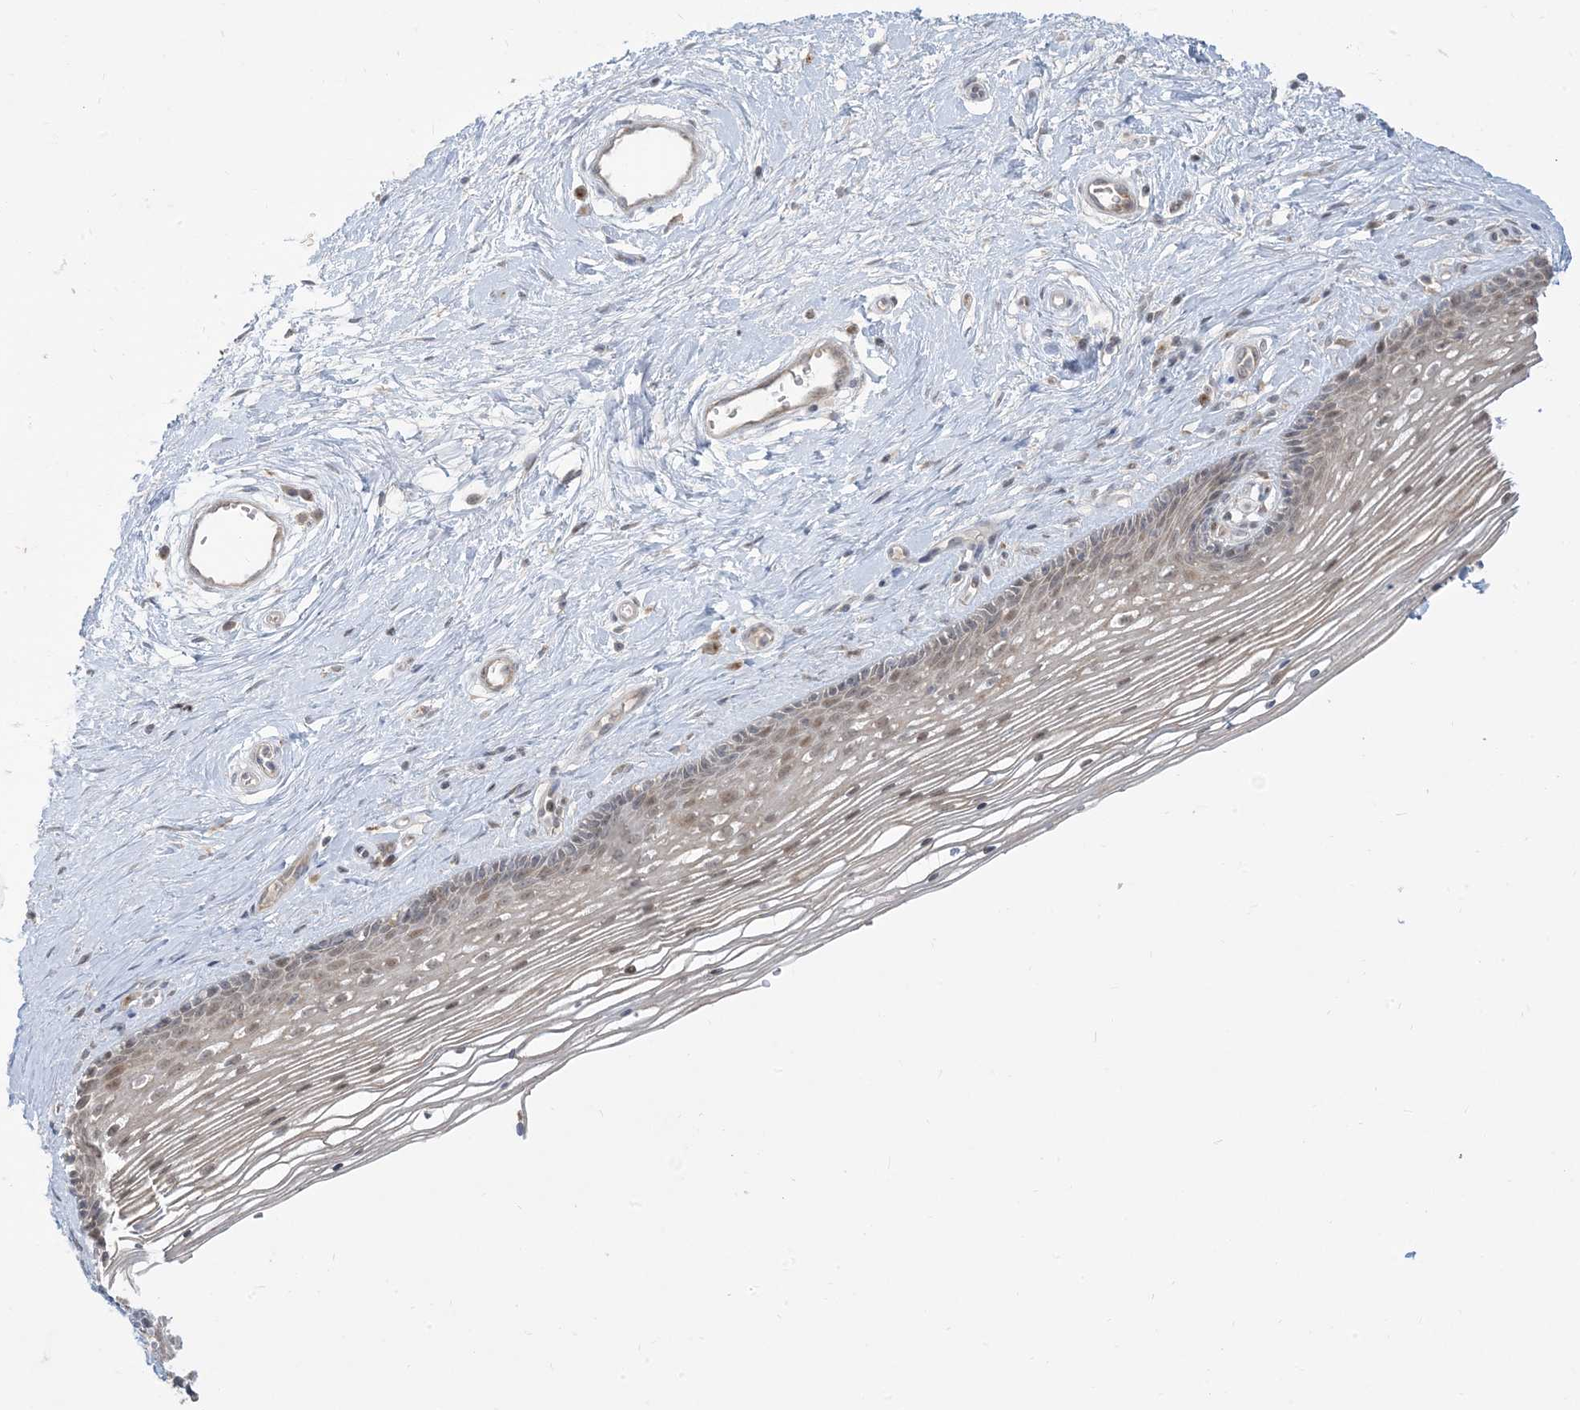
{"staining": {"intensity": "weak", "quantity": "25%-75%", "location": "nuclear"}, "tissue": "vagina", "cell_type": "Squamous epithelial cells", "image_type": "normal", "snomed": [{"axis": "morphology", "description": "Normal tissue, NOS"}, {"axis": "topography", "description": "Vagina"}], "caption": "Weak nuclear protein expression is present in approximately 25%-75% of squamous epithelial cells in vagina. Nuclei are stained in blue.", "gene": "PRRT3", "patient": {"sex": "female", "age": 46}}